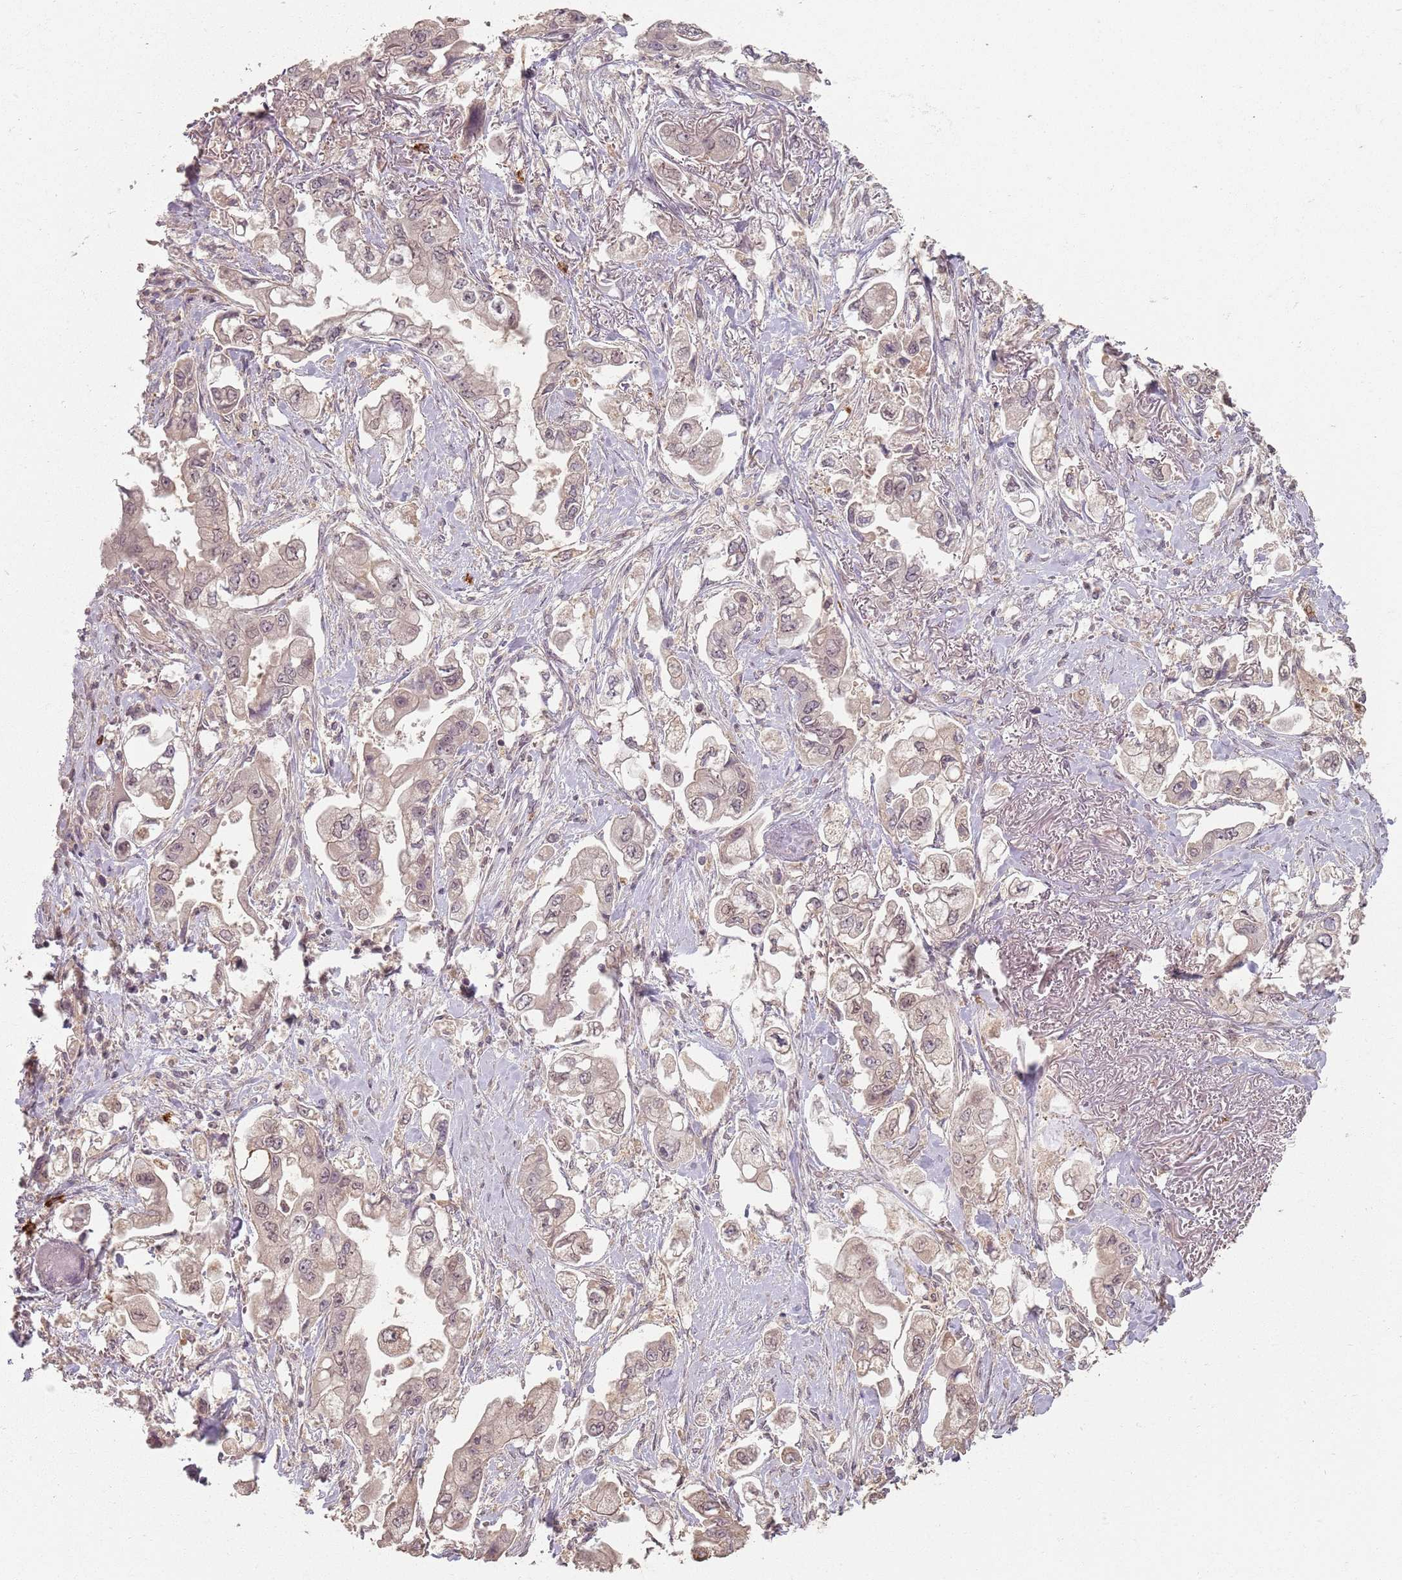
{"staining": {"intensity": "weak", "quantity": ">75%", "location": "cytoplasmic/membranous"}, "tissue": "stomach cancer", "cell_type": "Tumor cells", "image_type": "cancer", "snomed": [{"axis": "morphology", "description": "Adenocarcinoma, NOS"}, {"axis": "topography", "description": "Stomach"}], "caption": "Protein analysis of stomach cancer tissue displays weak cytoplasmic/membranous expression in approximately >75% of tumor cells. The staining was performed using DAB (3,3'-diaminobenzidine), with brown indicating positive protein expression. Nuclei are stained blue with hematoxylin.", "gene": "CCDC168", "patient": {"sex": "male", "age": 62}}